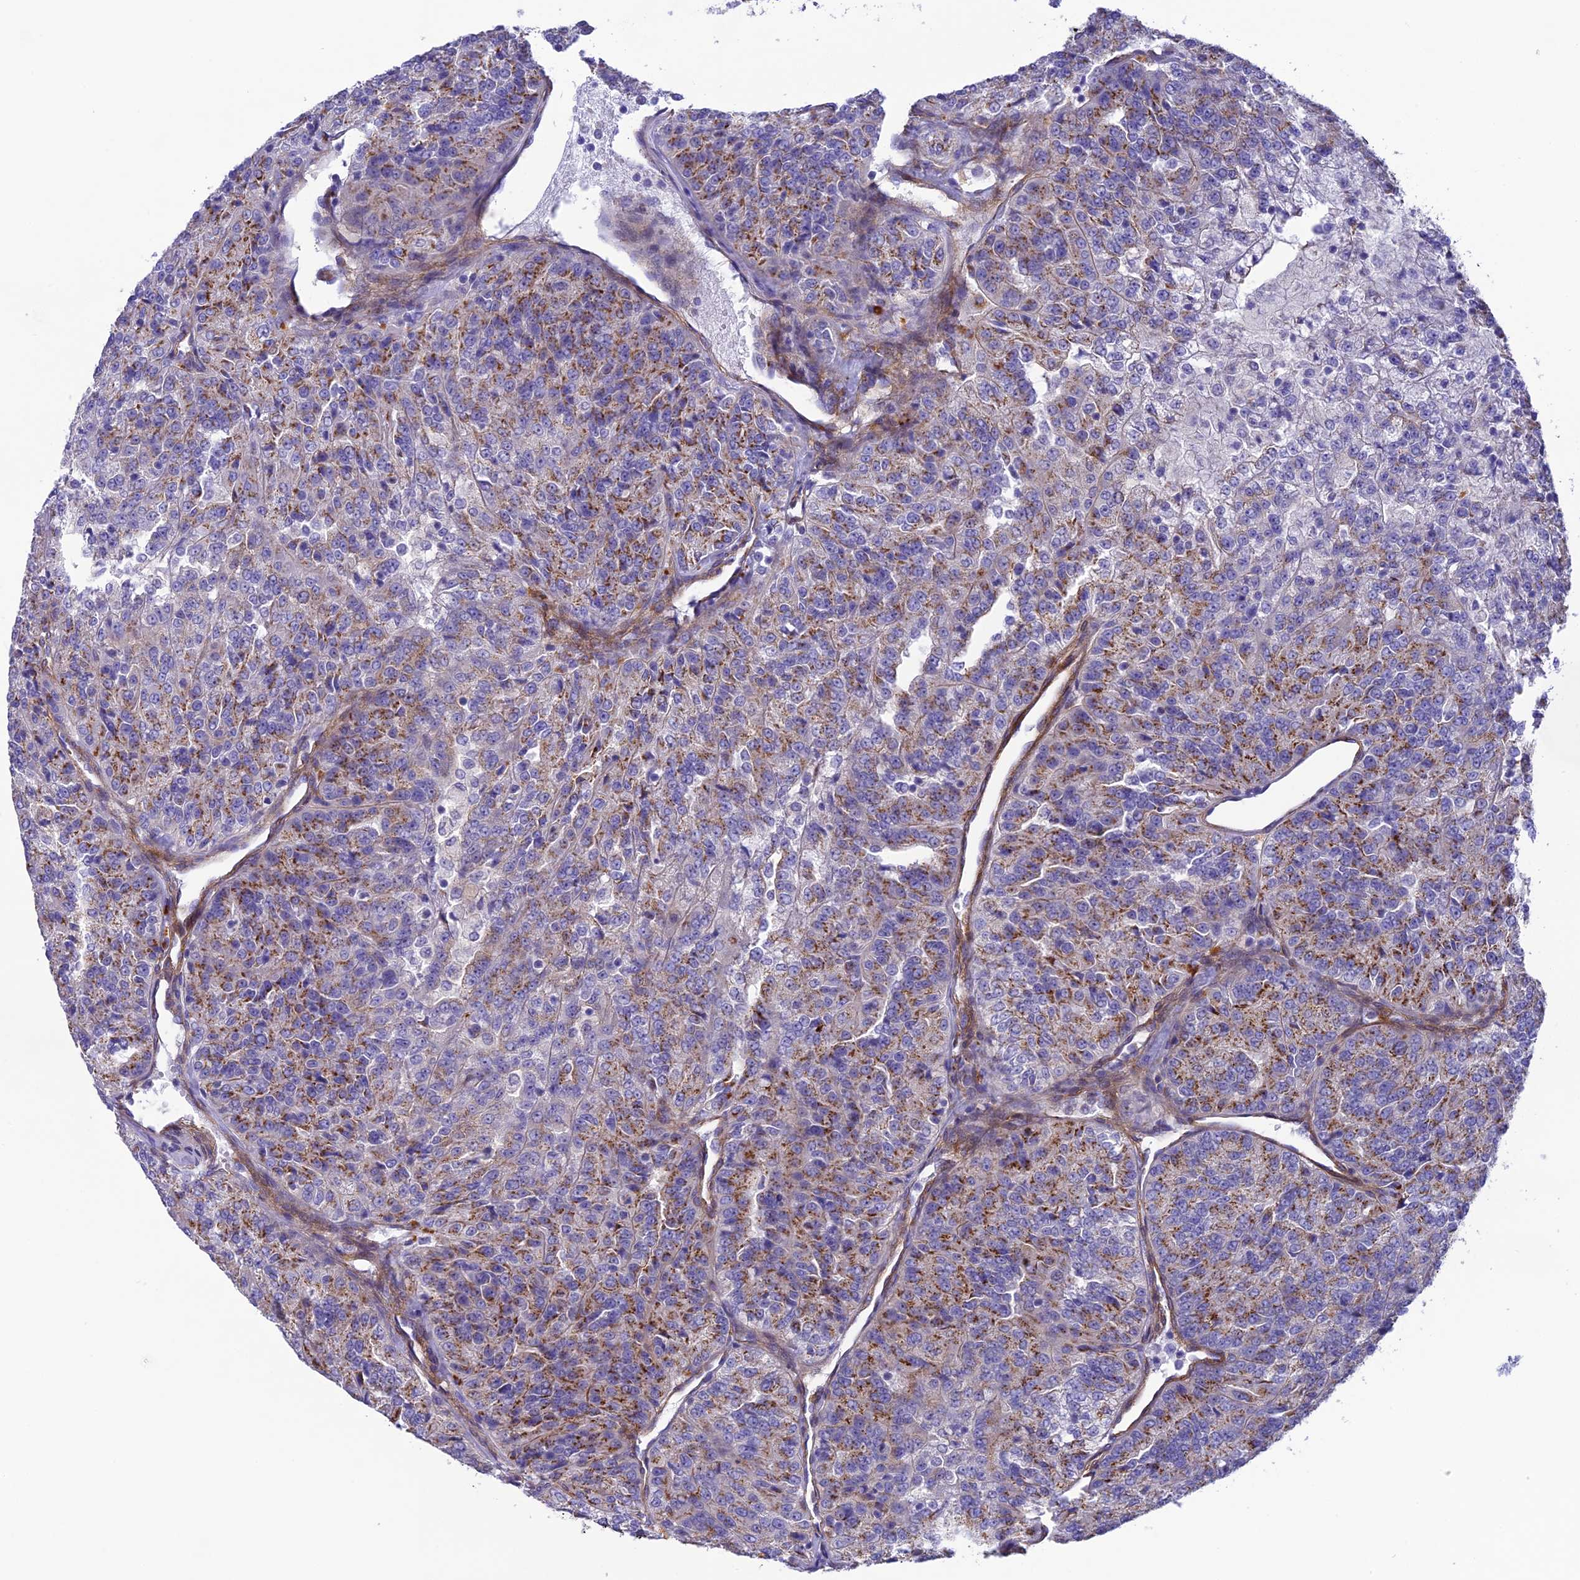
{"staining": {"intensity": "strong", "quantity": "25%-75%", "location": "cytoplasmic/membranous"}, "tissue": "renal cancer", "cell_type": "Tumor cells", "image_type": "cancer", "snomed": [{"axis": "morphology", "description": "Adenocarcinoma, NOS"}, {"axis": "topography", "description": "Kidney"}], "caption": "Strong cytoplasmic/membranous staining is appreciated in about 25%-75% of tumor cells in renal cancer.", "gene": "TNS1", "patient": {"sex": "female", "age": 63}}